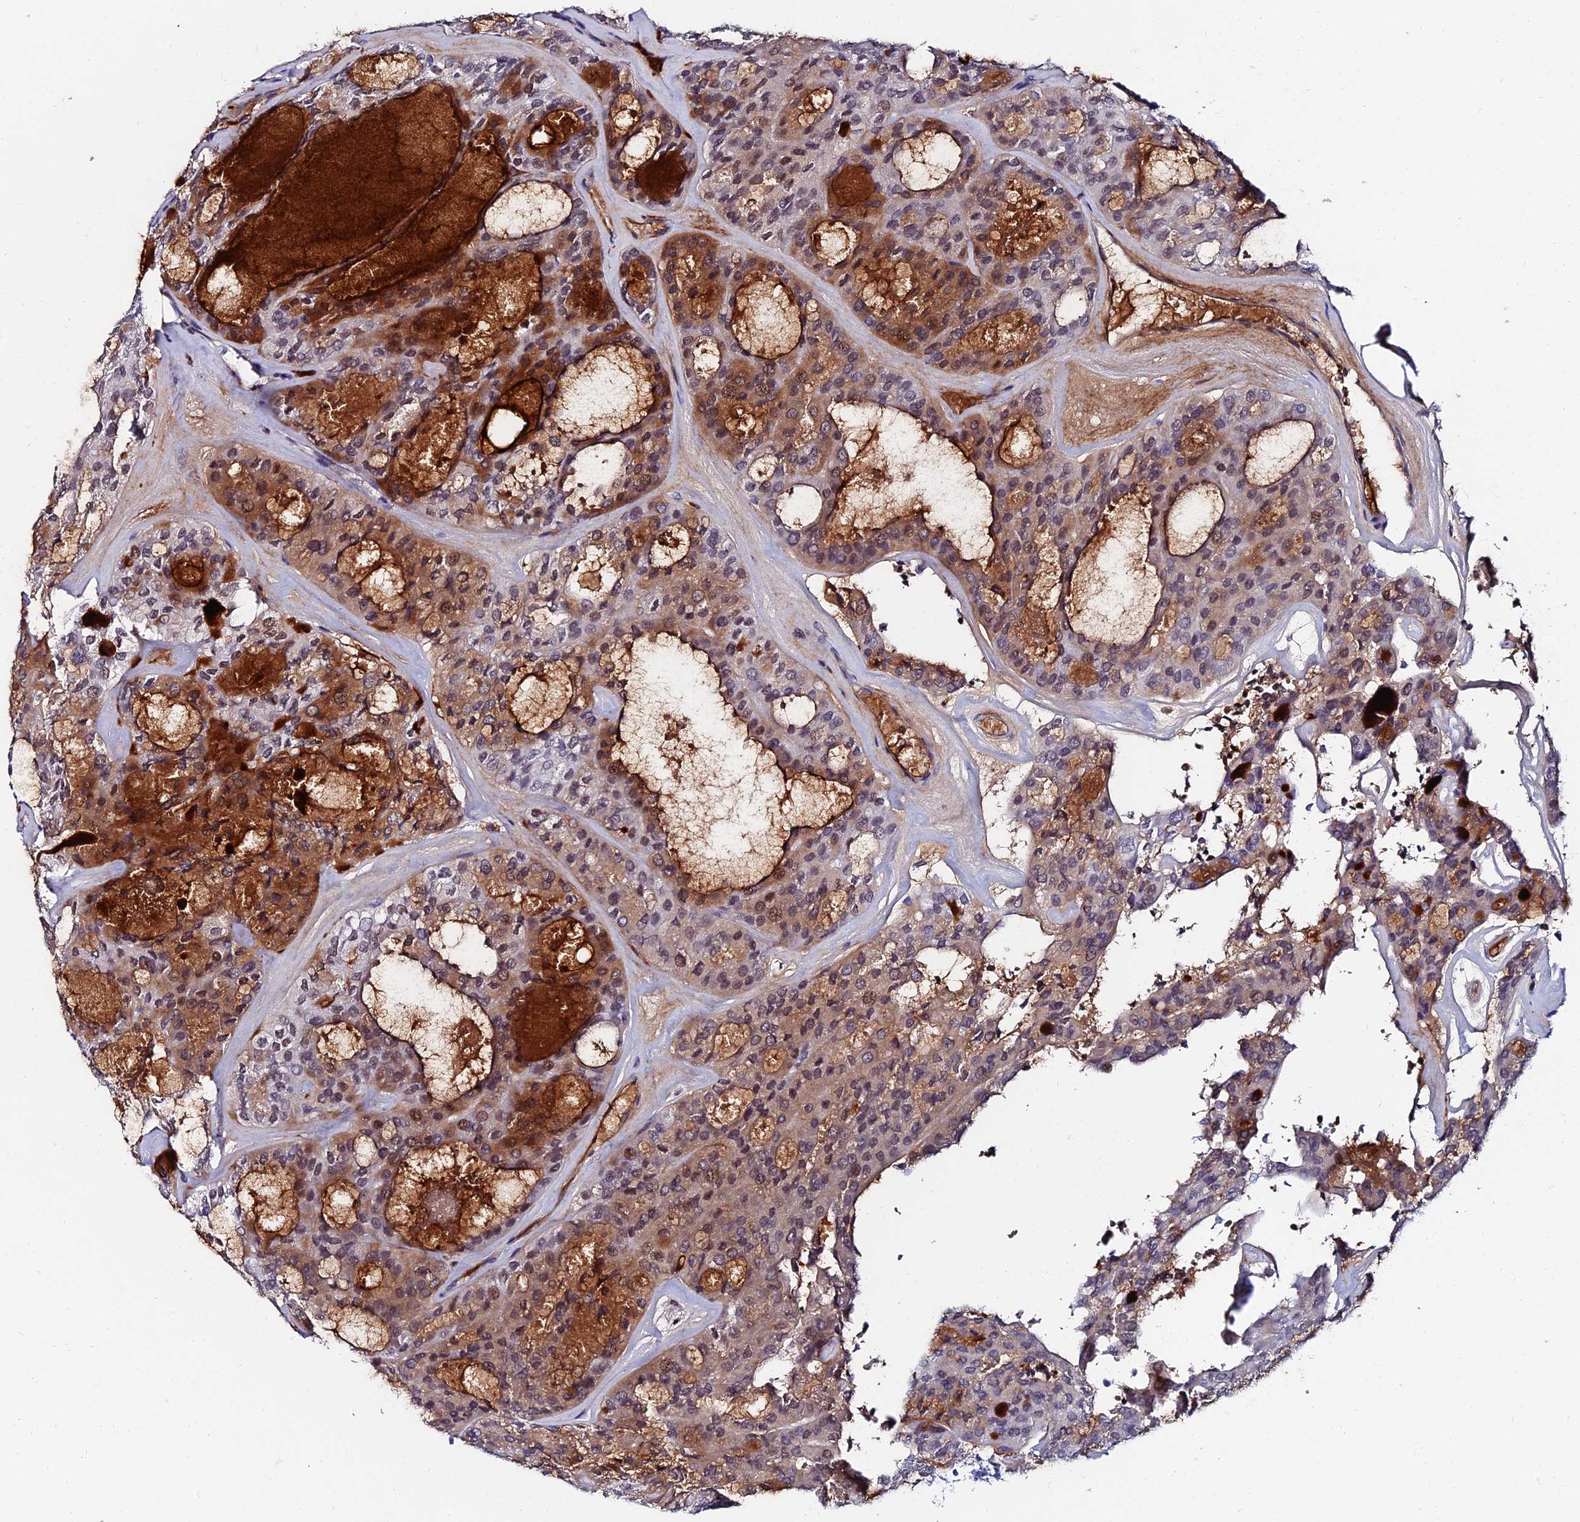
{"staining": {"intensity": "moderate", "quantity": "25%-75%", "location": "nuclear"}, "tissue": "thyroid cancer", "cell_type": "Tumor cells", "image_type": "cancer", "snomed": [{"axis": "morphology", "description": "Follicular adenoma carcinoma, NOS"}, {"axis": "topography", "description": "Thyroid gland"}], "caption": "An IHC micrograph of tumor tissue is shown. Protein staining in brown labels moderate nuclear positivity in thyroid cancer within tumor cells. The staining is performed using DAB brown chromogen to label protein expression. The nuclei are counter-stained blue using hematoxylin.", "gene": "TRIM24", "patient": {"sex": "male", "age": 75}}